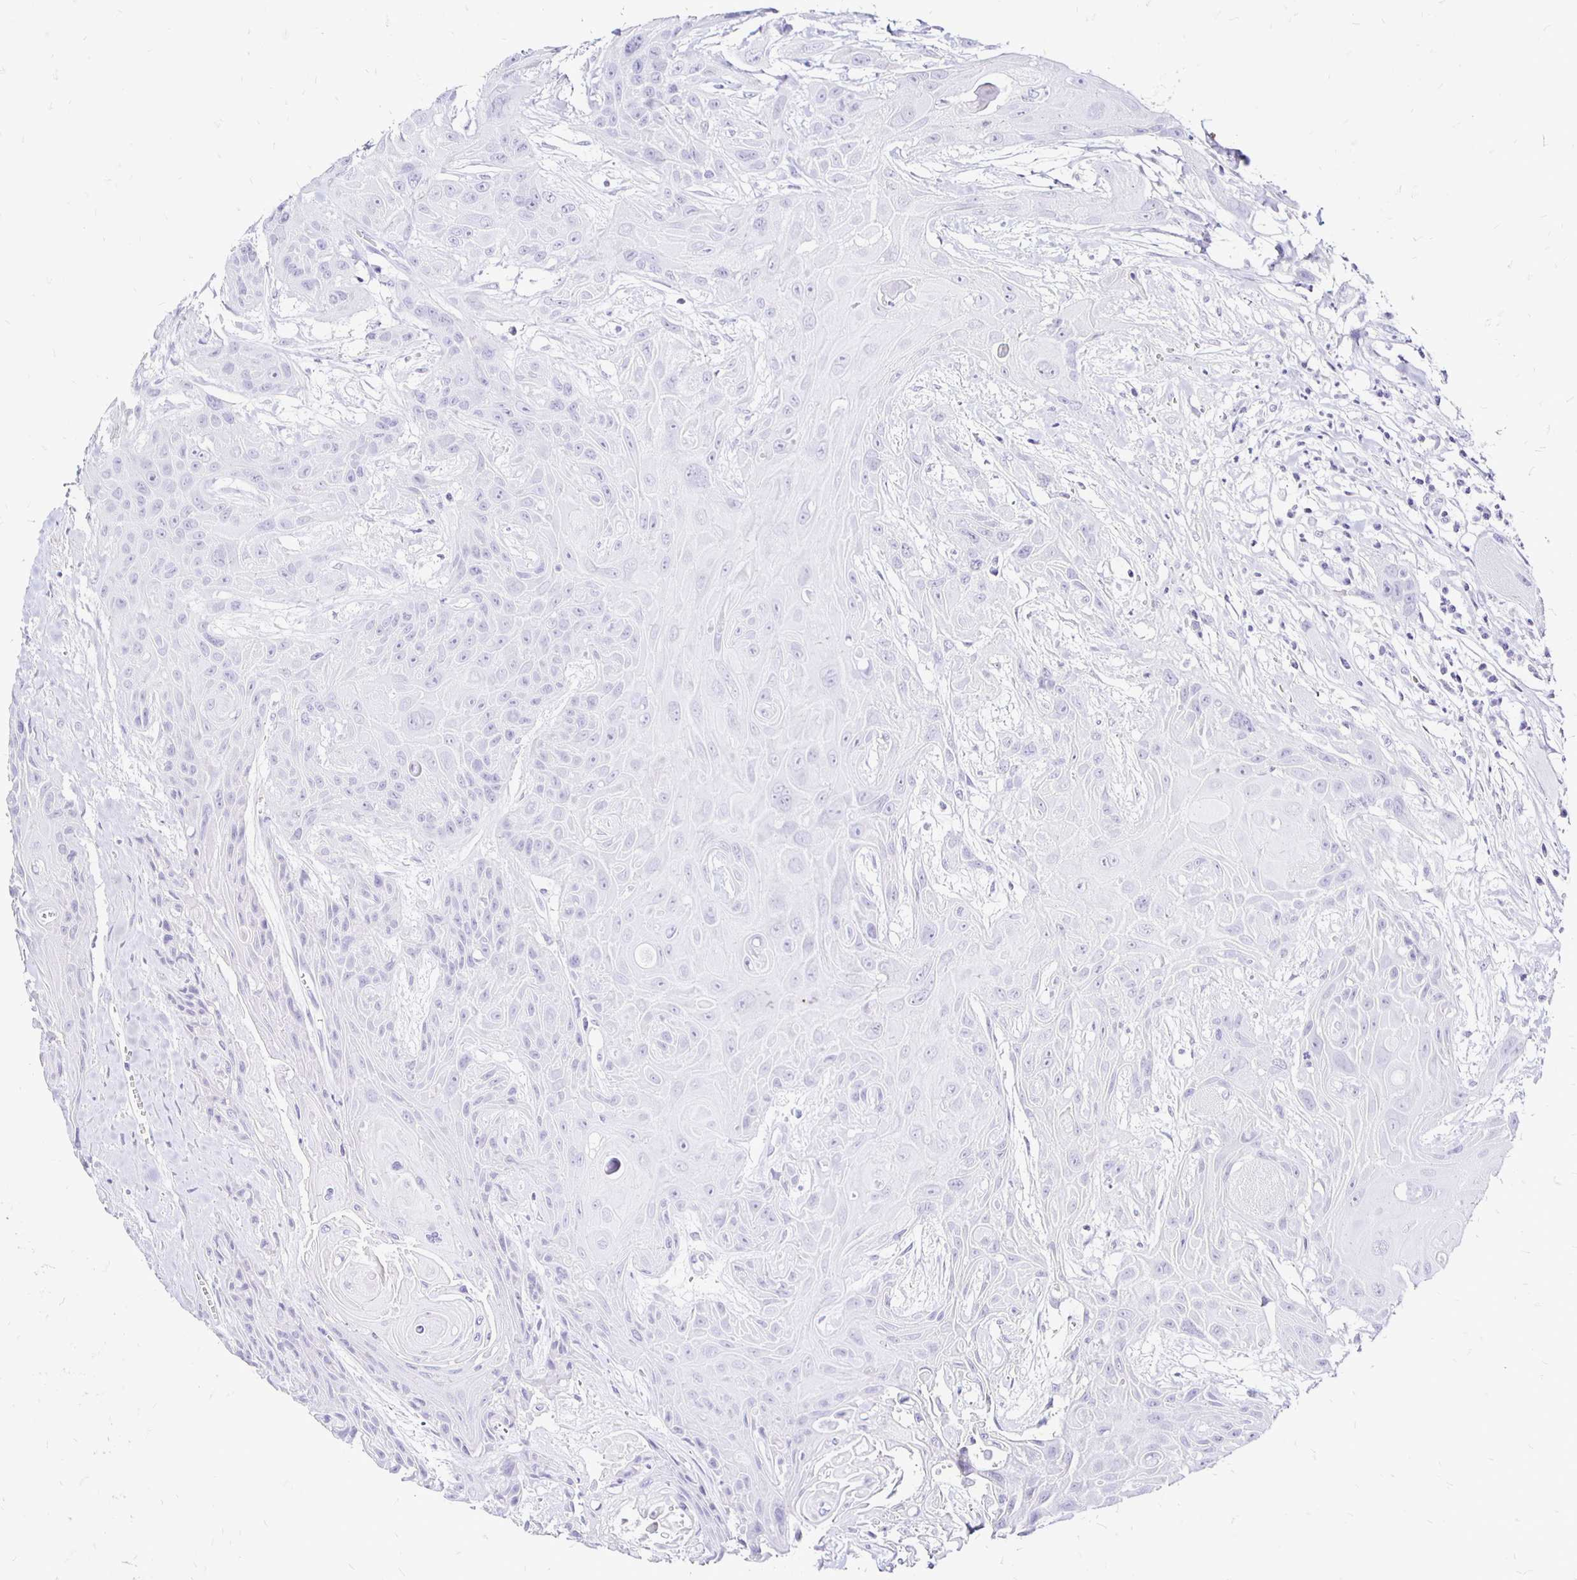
{"staining": {"intensity": "negative", "quantity": "none", "location": "none"}, "tissue": "head and neck cancer", "cell_type": "Tumor cells", "image_type": "cancer", "snomed": [{"axis": "morphology", "description": "Squamous cell carcinoma, NOS"}, {"axis": "topography", "description": "Head-Neck"}], "caption": "DAB (3,3'-diaminobenzidine) immunohistochemical staining of human head and neck cancer exhibits no significant expression in tumor cells. (Brightfield microscopy of DAB (3,3'-diaminobenzidine) immunohistochemistry at high magnification).", "gene": "IRGC", "patient": {"sex": "female", "age": 73}}